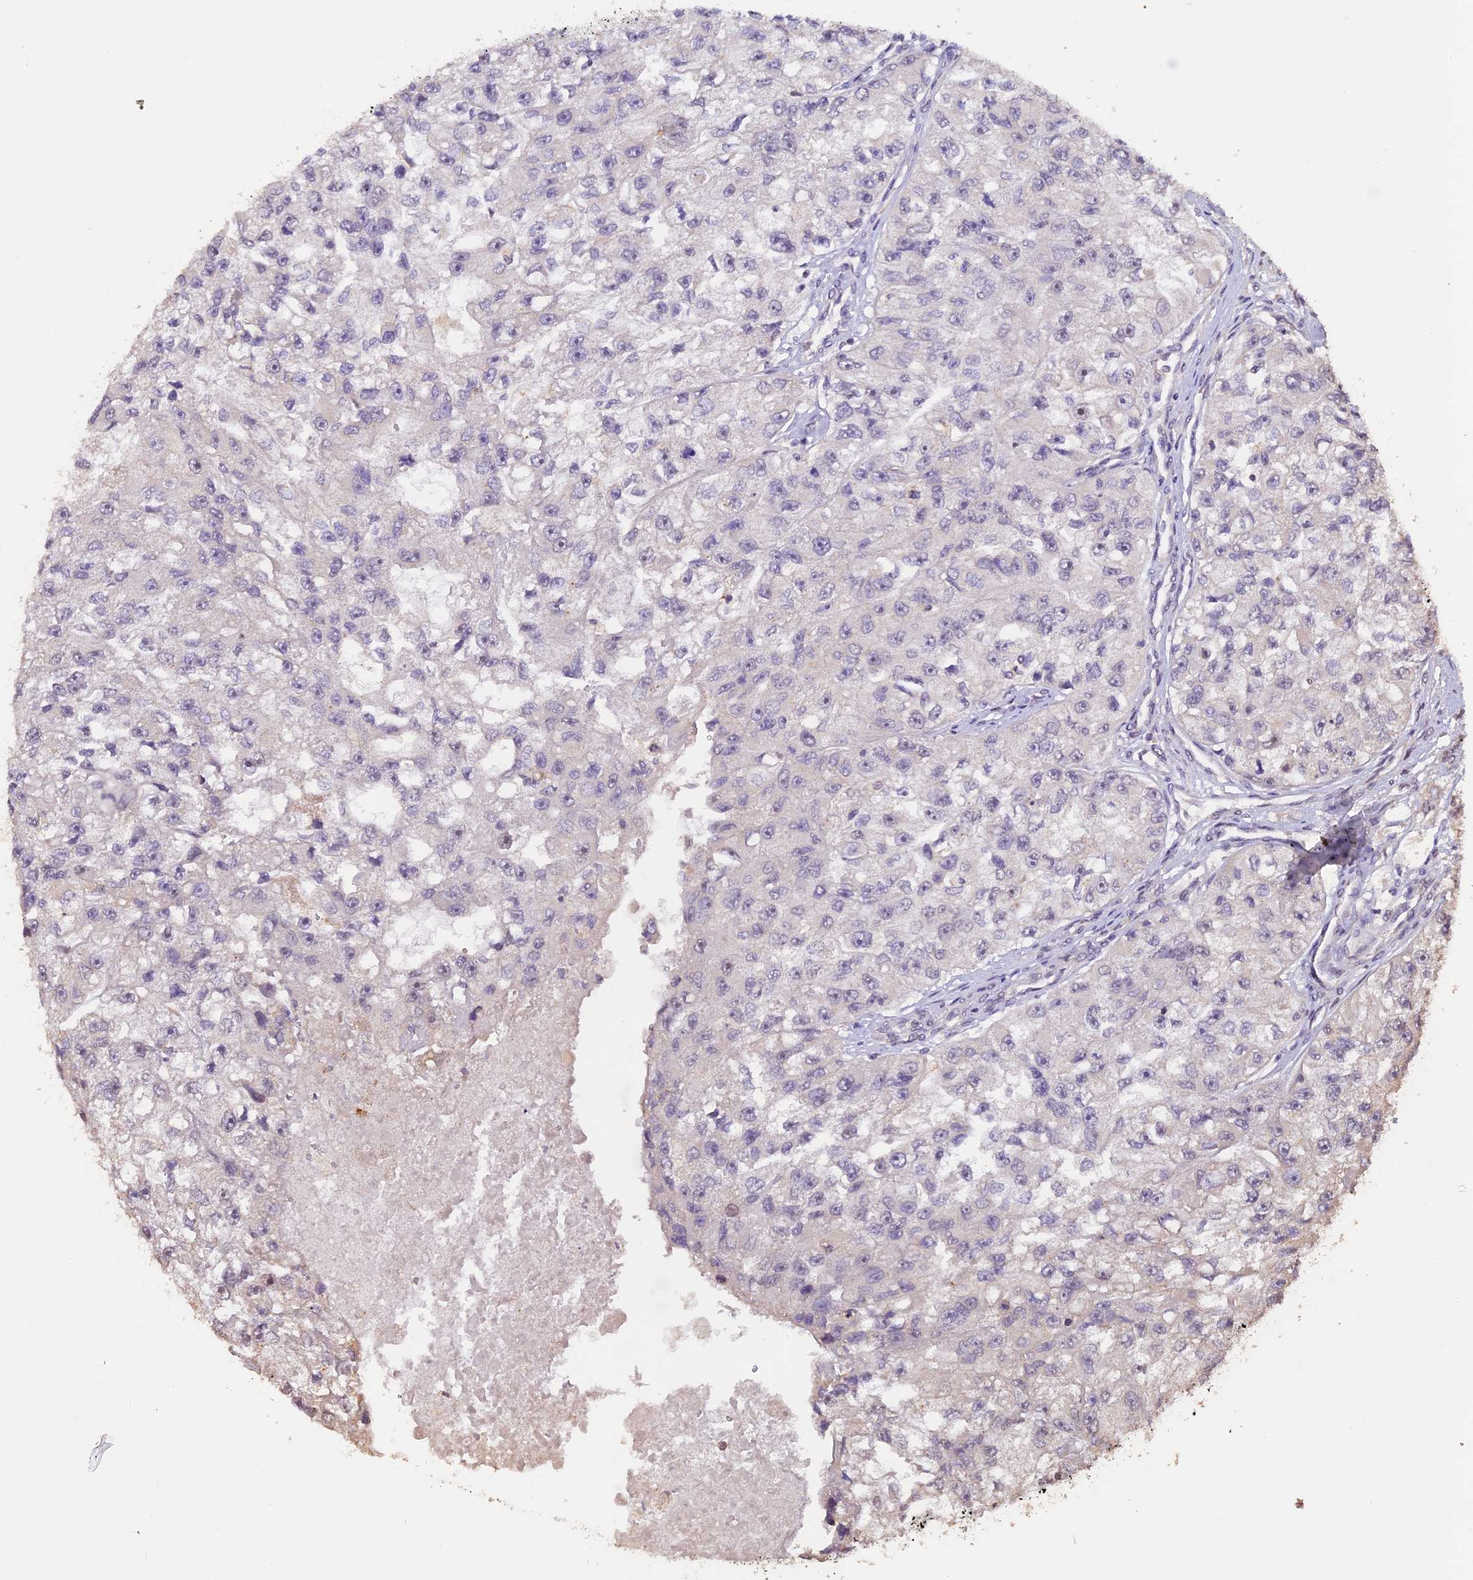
{"staining": {"intensity": "negative", "quantity": "none", "location": "none"}, "tissue": "renal cancer", "cell_type": "Tumor cells", "image_type": "cancer", "snomed": [{"axis": "morphology", "description": "Adenocarcinoma, NOS"}, {"axis": "topography", "description": "Kidney"}], "caption": "DAB immunohistochemical staining of human renal adenocarcinoma reveals no significant expression in tumor cells.", "gene": "GNB5", "patient": {"sex": "male", "age": 63}}